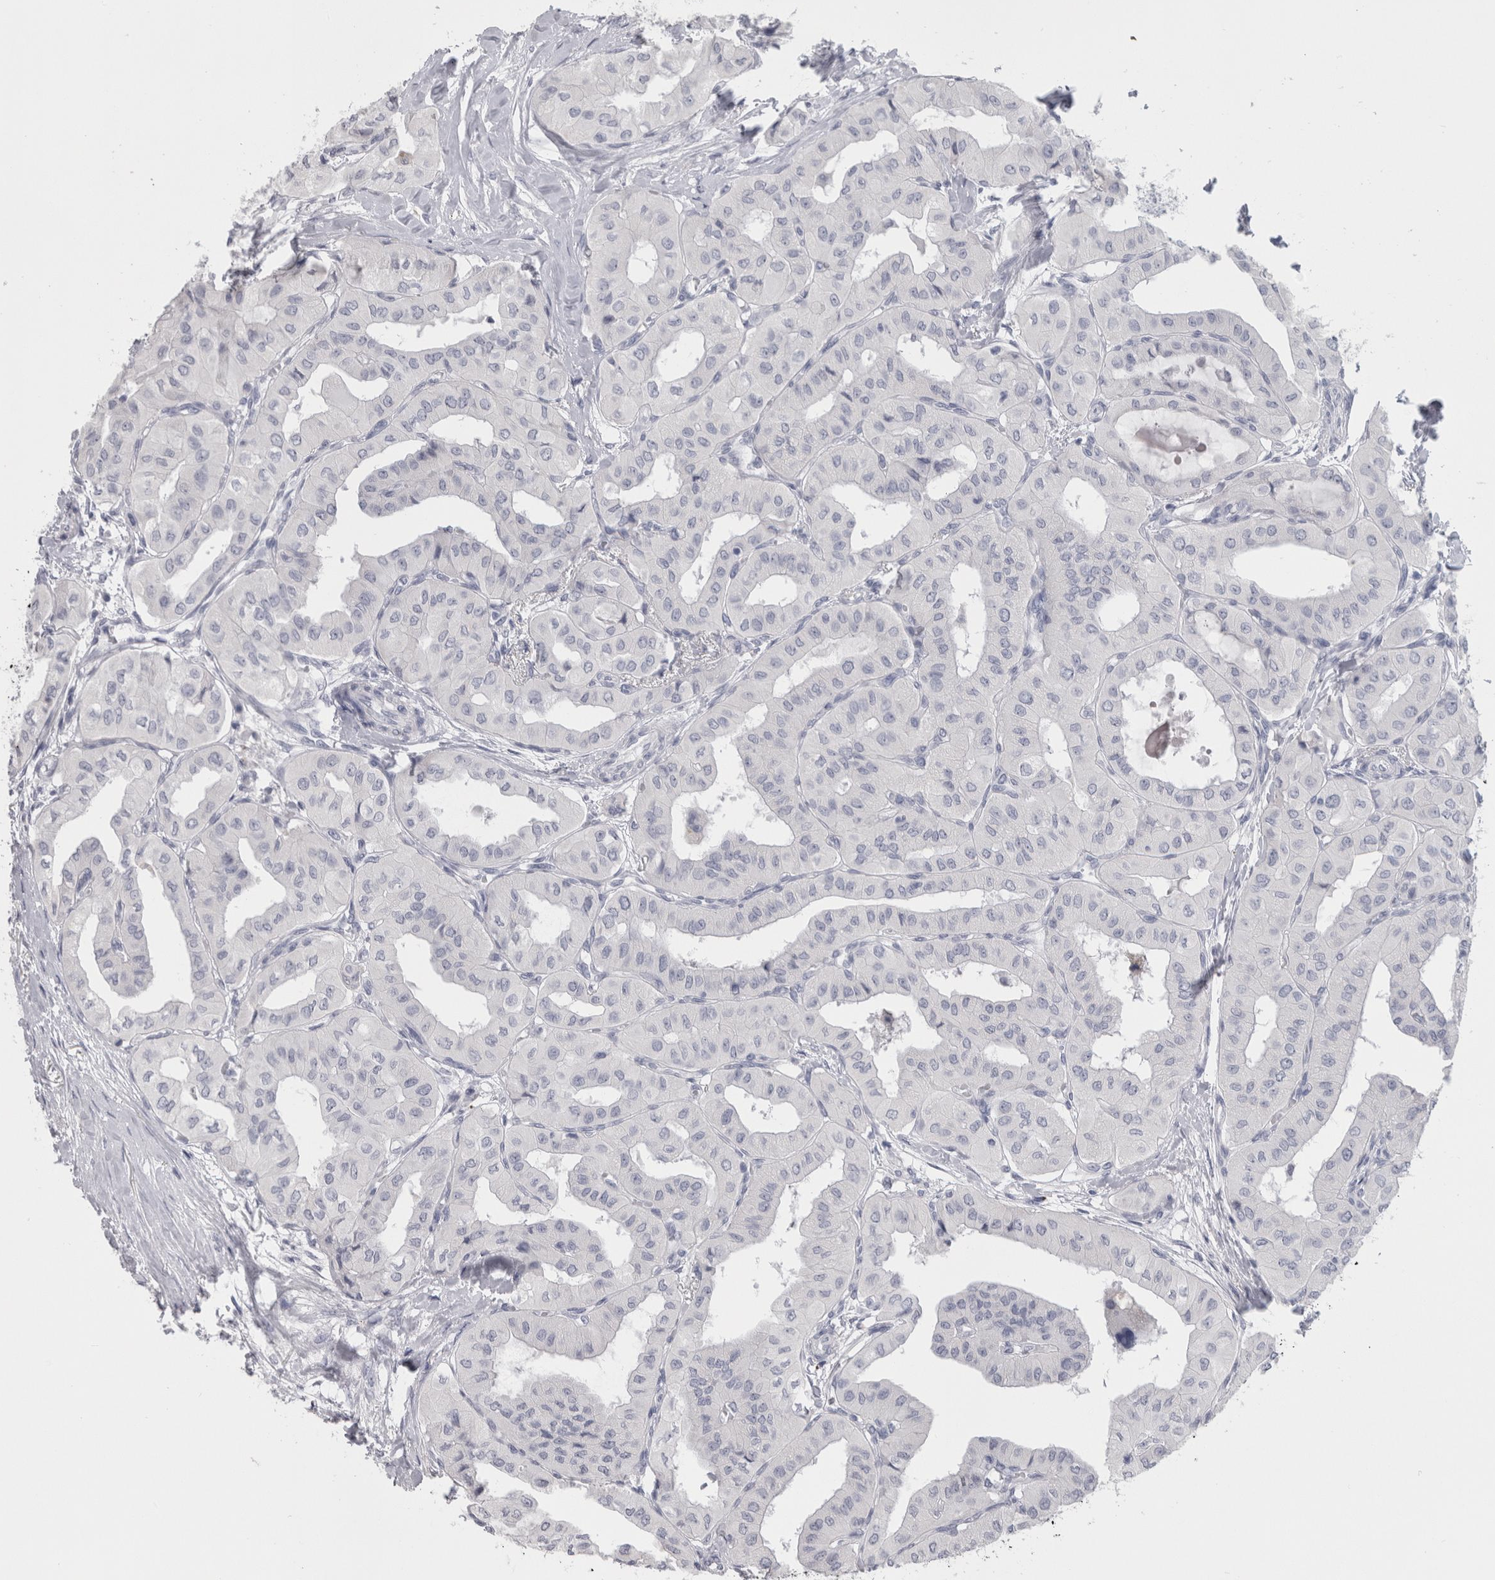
{"staining": {"intensity": "negative", "quantity": "none", "location": "none"}, "tissue": "thyroid cancer", "cell_type": "Tumor cells", "image_type": "cancer", "snomed": [{"axis": "morphology", "description": "Papillary adenocarcinoma, NOS"}, {"axis": "topography", "description": "Thyroid gland"}], "caption": "A histopathology image of human thyroid cancer is negative for staining in tumor cells. (Brightfield microscopy of DAB (3,3'-diaminobenzidine) IHC at high magnification).", "gene": "MSMB", "patient": {"sex": "female", "age": 59}}